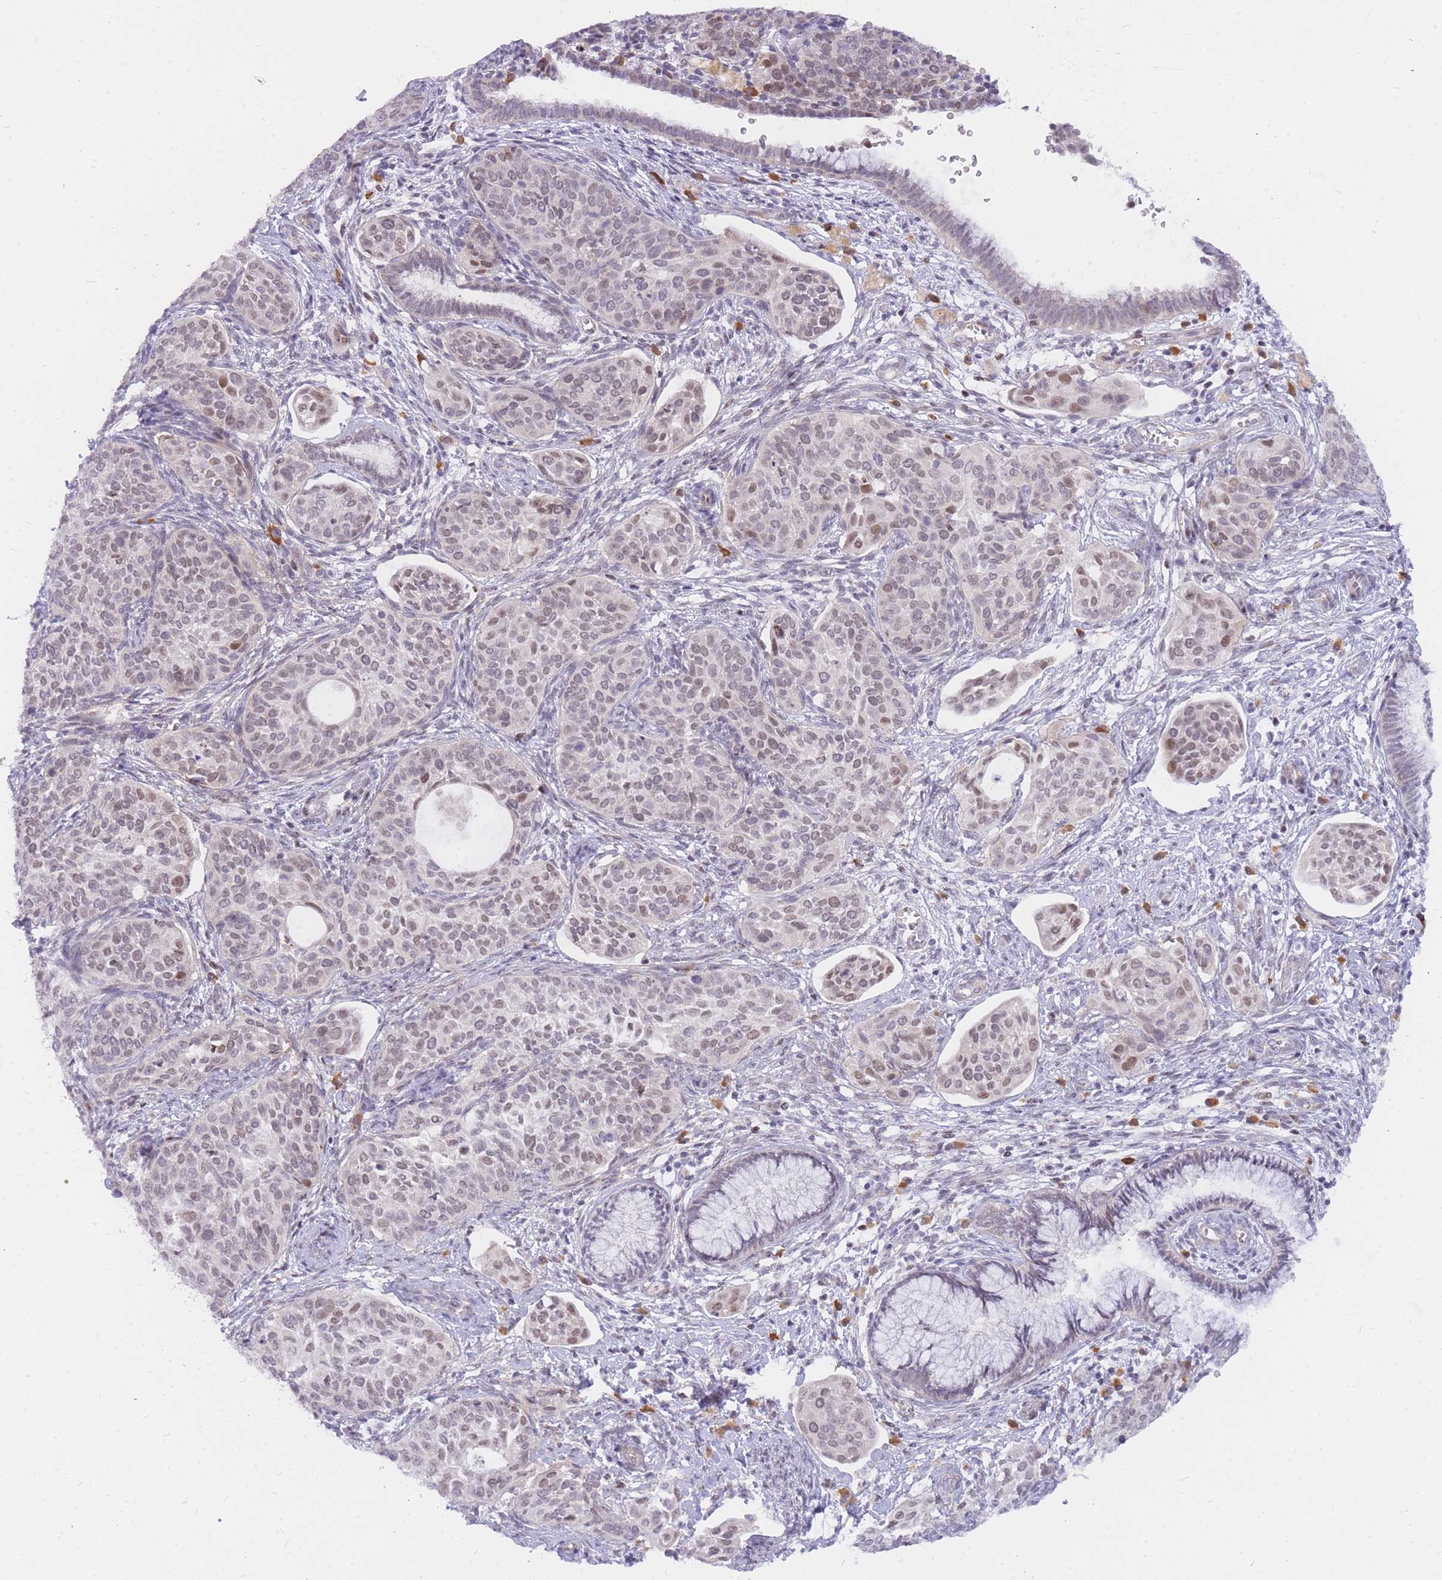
{"staining": {"intensity": "moderate", "quantity": "25%-75%", "location": "nuclear"}, "tissue": "cervical cancer", "cell_type": "Tumor cells", "image_type": "cancer", "snomed": [{"axis": "morphology", "description": "Squamous cell carcinoma, NOS"}, {"axis": "topography", "description": "Cervix"}], "caption": "The micrograph displays staining of cervical cancer, revealing moderate nuclear protein expression (brown color) within tumor cells.", "gene": "TLE2", "patient": {"sex": "female", "age": 44}}